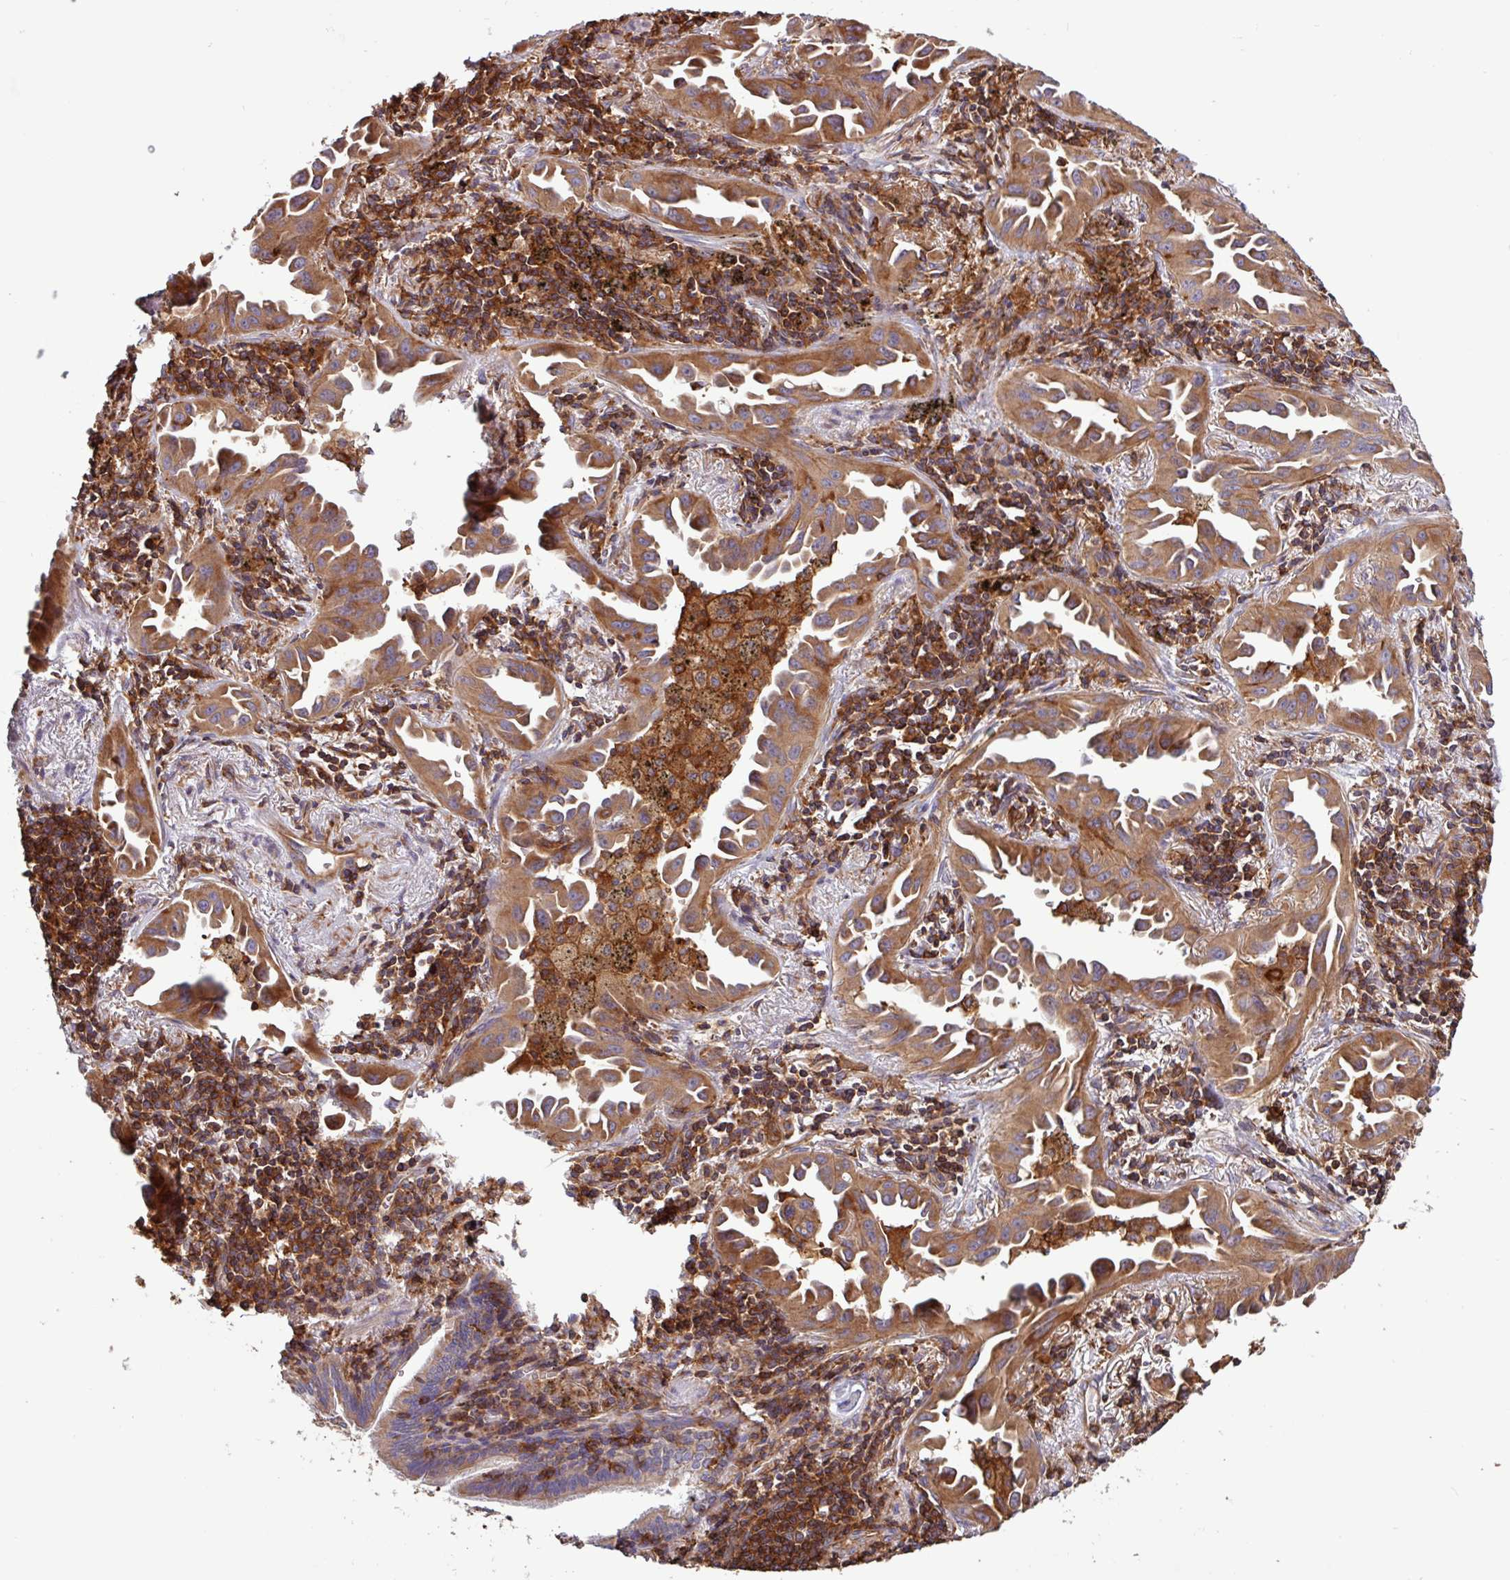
{"staining": {"intensity": "moderate", "quantity": ">75%", "location": "cytoplasmic/membranous"}, "tissue": "lung cancer", "cell_type": "Tumor cells", "image_type": "cancer", "snomed": [{"axis": "morphology", "description": "Adenocarcinoma, NOS"}, {"axis": "topography", "description": "Lung"}], "caption": "An image showing moderate cytoplasmic/membranous positivity in approximately >75% of tumor cells in lung cancer (adenocarcinoma), as visualized by brown immunohistochemical staining.", "gene": "ACTR3", "patient": {"sex": "male", "age": 68}}